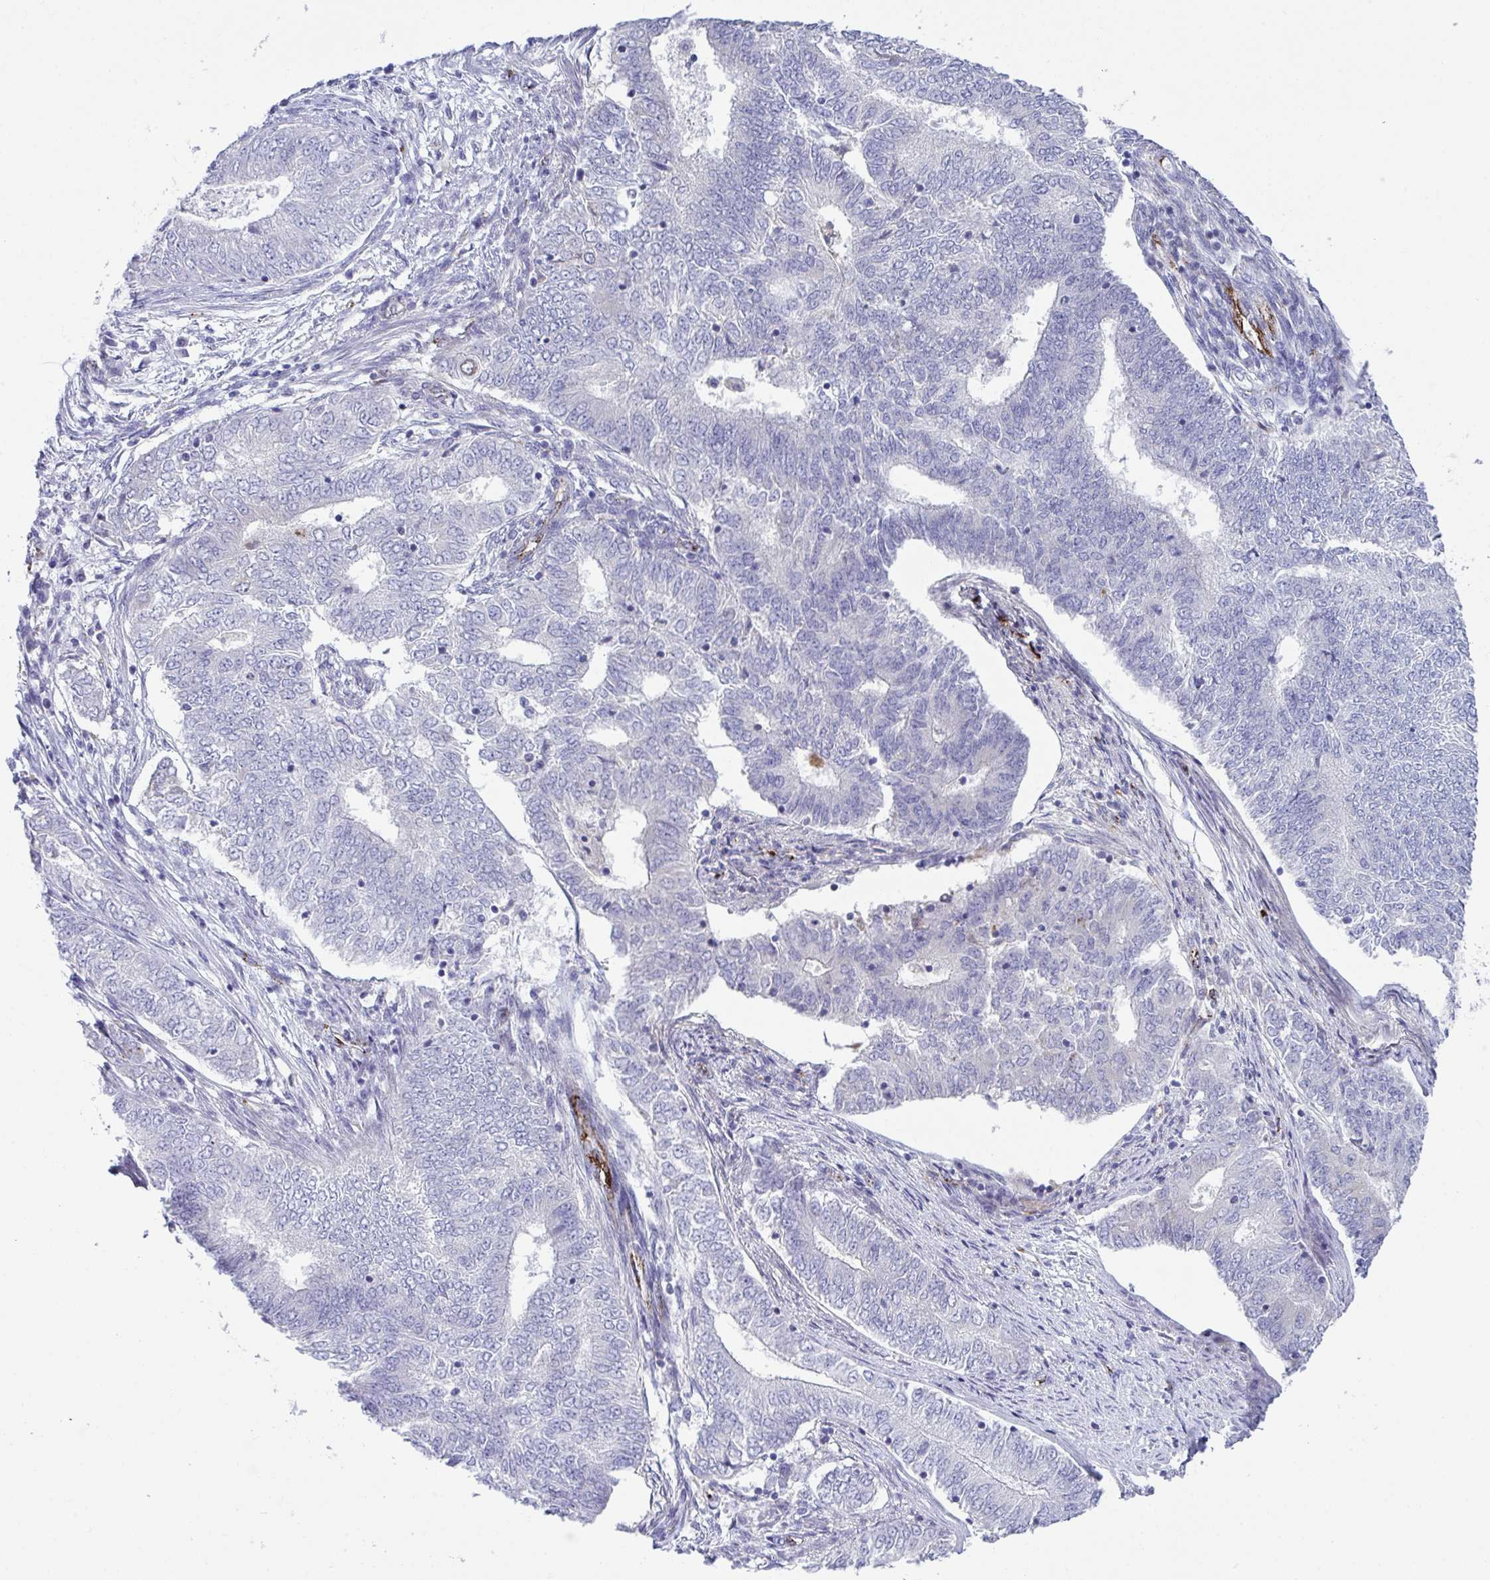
{"staining": {"intensity": "negative", "quantity": "none", "location": "none"}, "tissue": "endometrial cancer", "cell_type": "Tumor cells", "image_type": "cancer", "snomed": [{"axis": "morphology", "description": "Adenocarcinoma, NOS"}, {"axis": "topography", "description": "Endometrium"}], "caption": "The micrograph reveals no staining of tumor cells in endometrial adenocarcinoma.", "gene": "TOR1AIP2", "patient": {"sex": "female", "age": 62}}